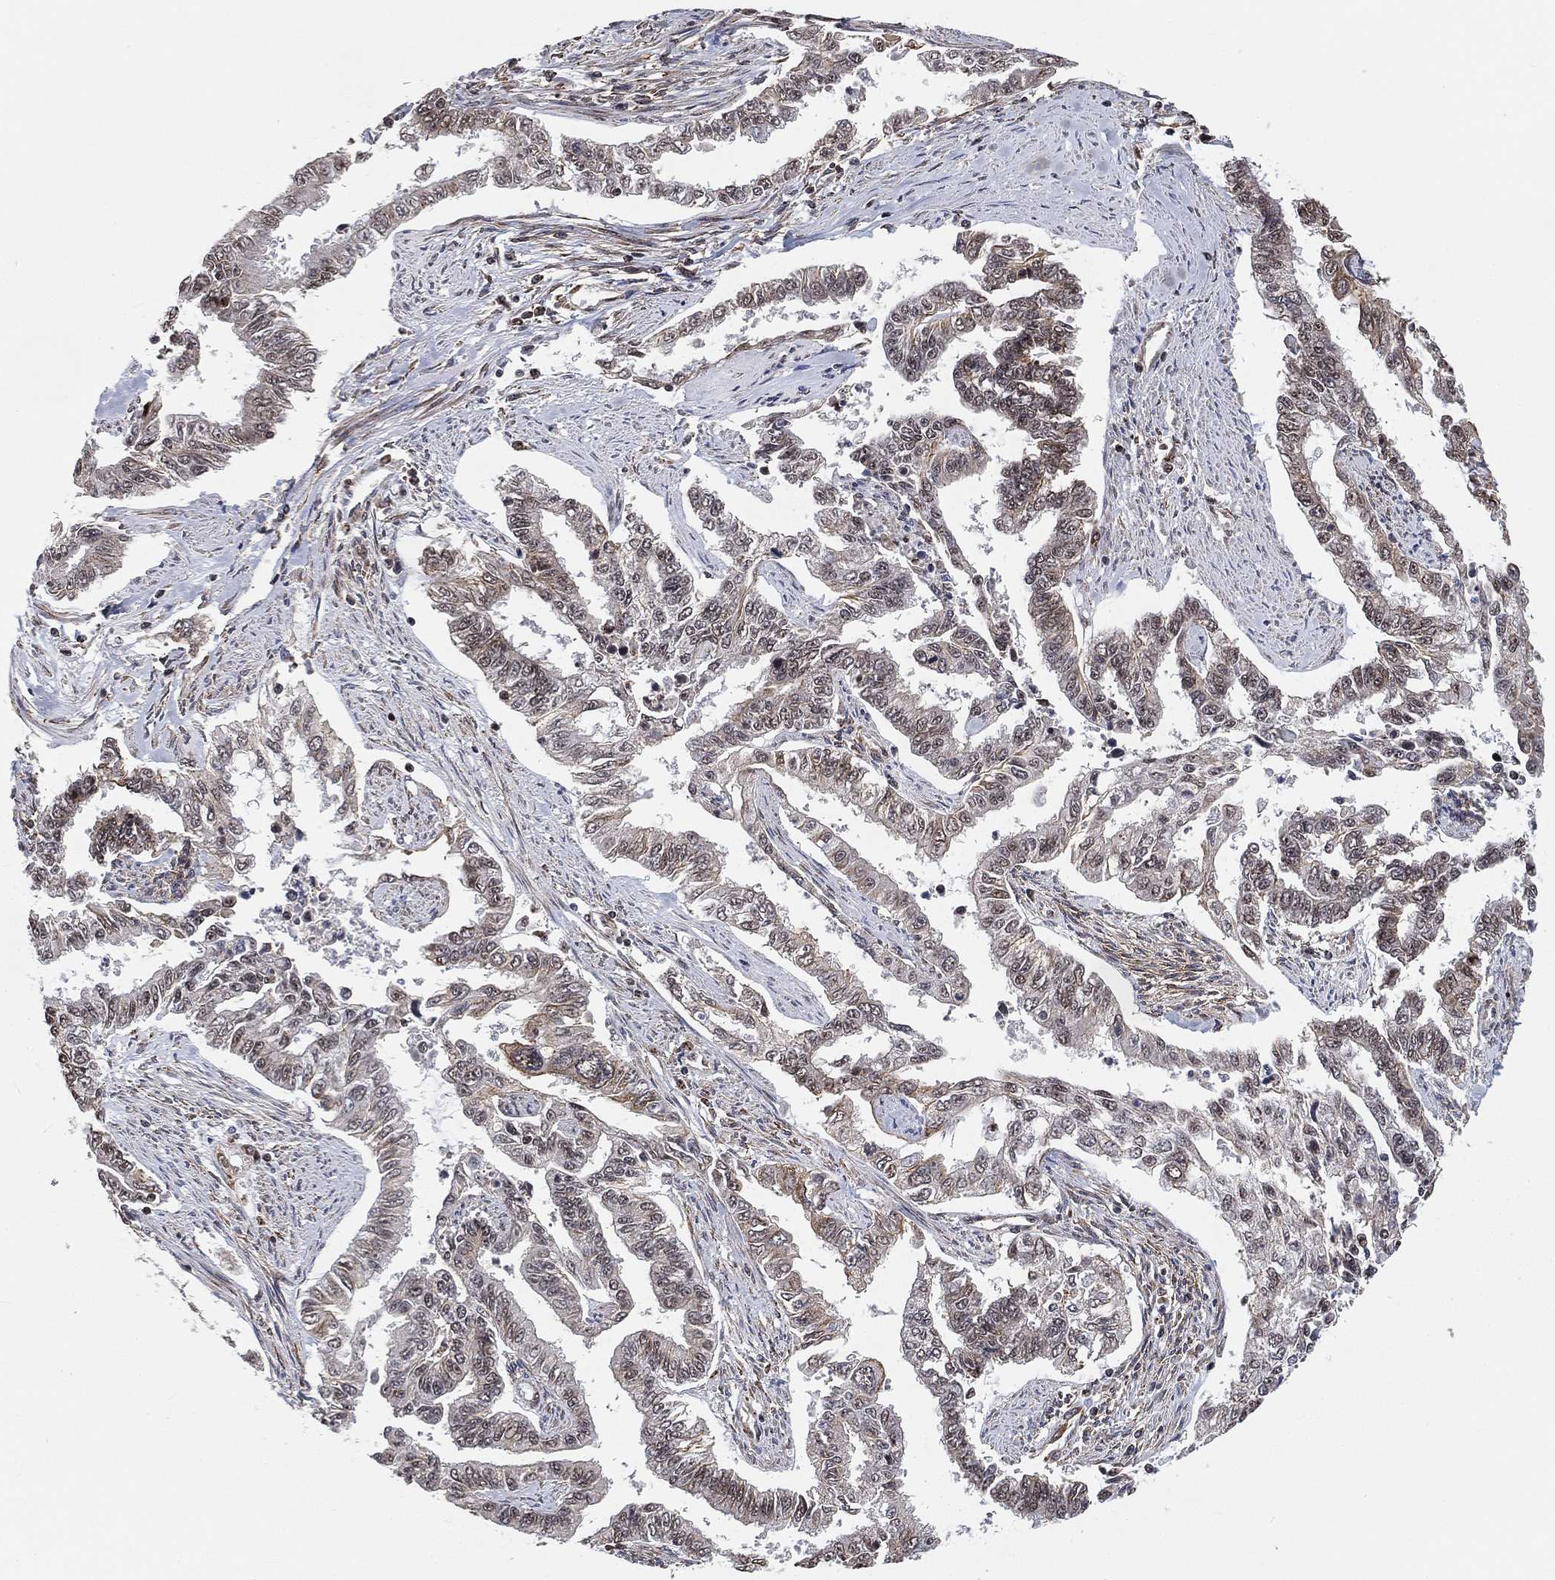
{"staining": {"intensity": "weak", "quantity": "<25%", "location": "cytoplasmic/membranous,nuclear"}, "tissue": "endometrial cancer", "cell_type": "Tumor cells", "image_type": "cancer", "snomed": [{"axis": "morphology", "description": "Adenocarcinoma, NOS"}, {"axis": "topography", "description": "Uterus"}], "caption": "Endometrial cancer stained for a protein using immunohistochemistry (IHC) demonstrates no expression tumor cells.", "gene": "RSRC2", "patient": {"sex": "female", "age": 59}}